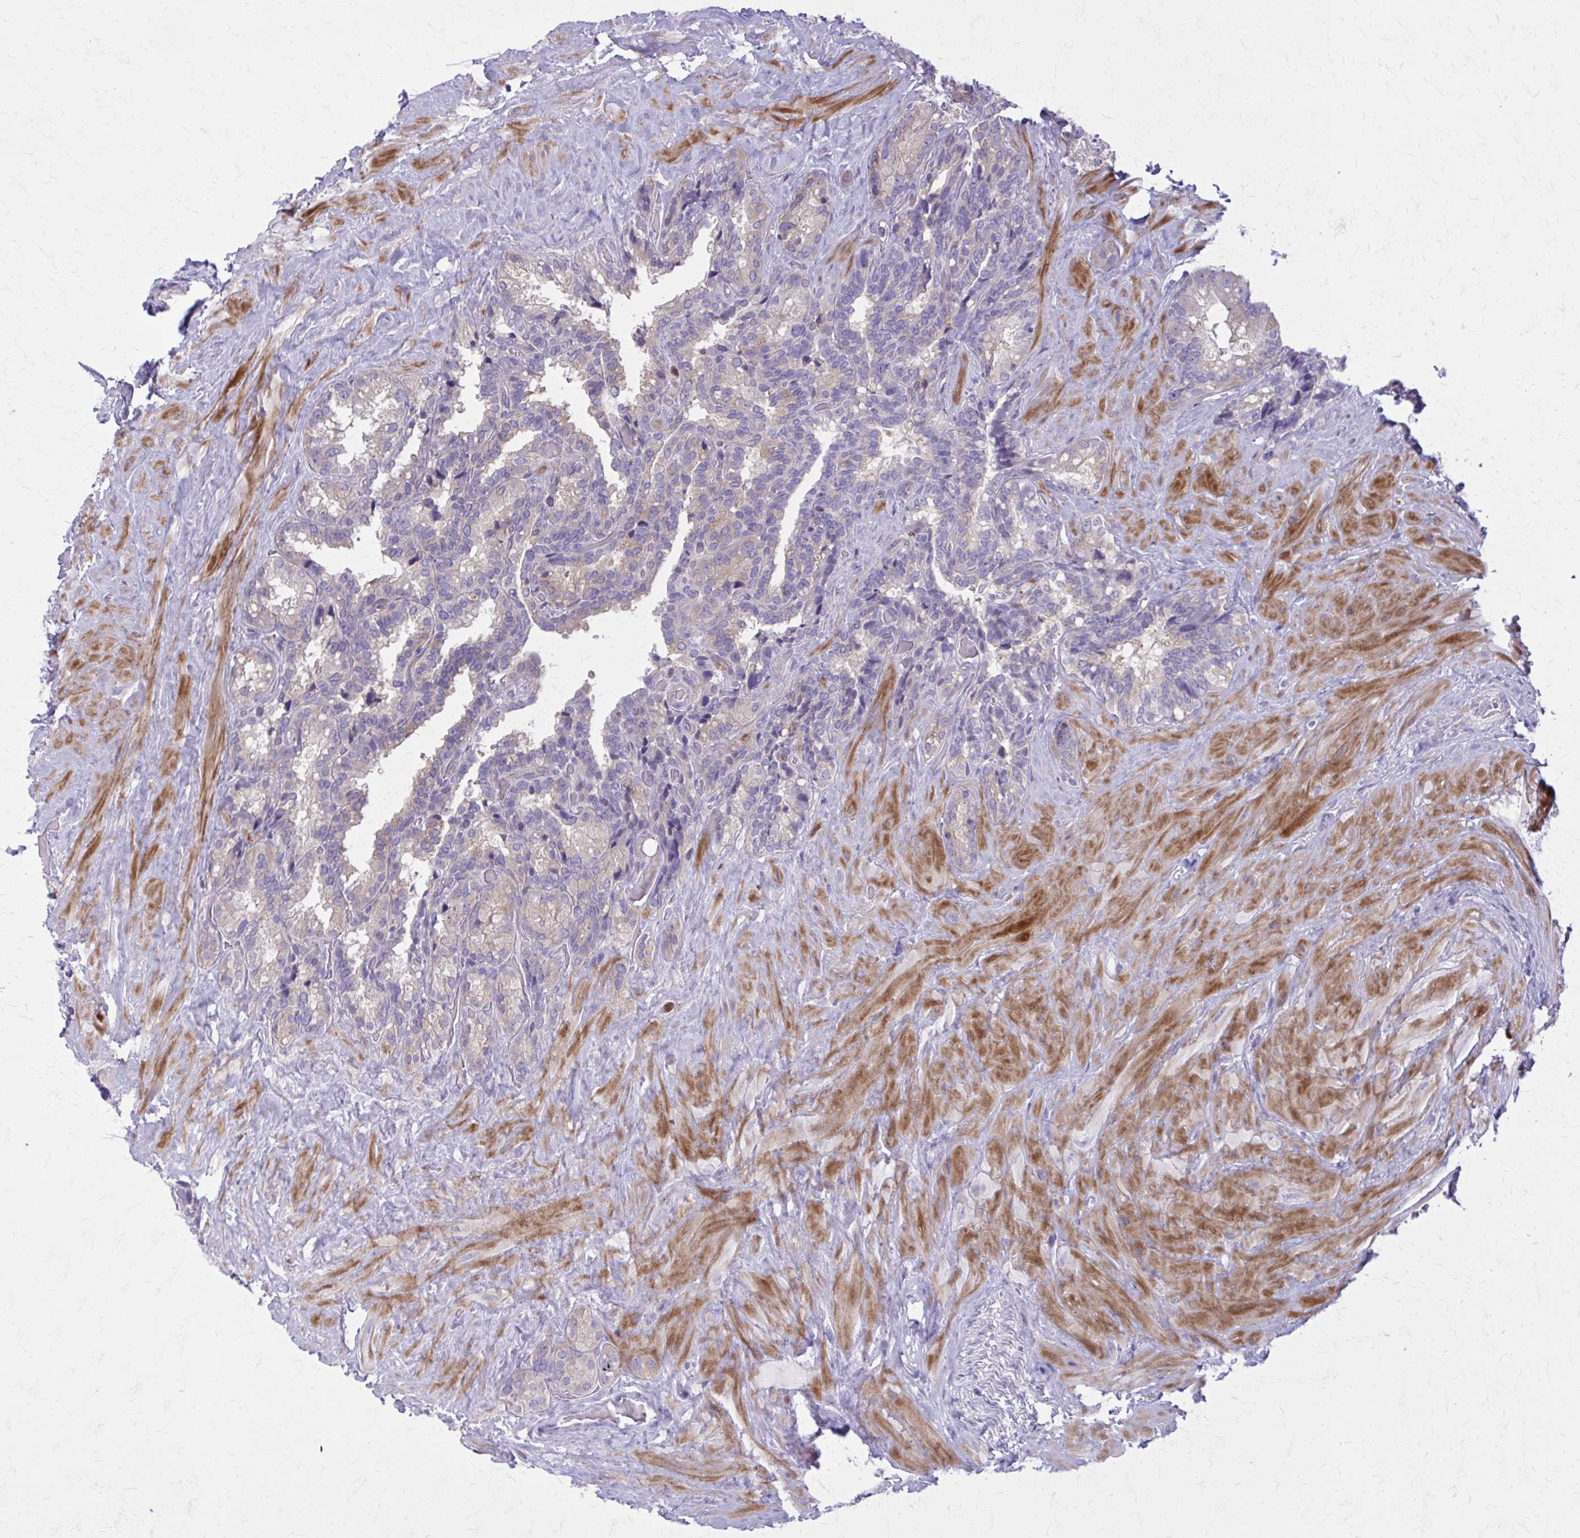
{"staining": {"intensity": "weak", "quantity": "<25%", "location": "cytoplasmic/membranous"}, "tissue": "seminal vesicle", "cell_type": "Glandular cells", "image_type": "normal", "snomed": [{"axis": "morphology", "description": "Normal tissue, NOS"}, {"axis": "topography", "description": "Seminal veicle"}], "caption": "This is an IHC histopathology image of benign human seminal vesicle. There is no staining in glandular cells.", "gene": "PITPNM1", "patient": {"sex": "male", "age": 60}}